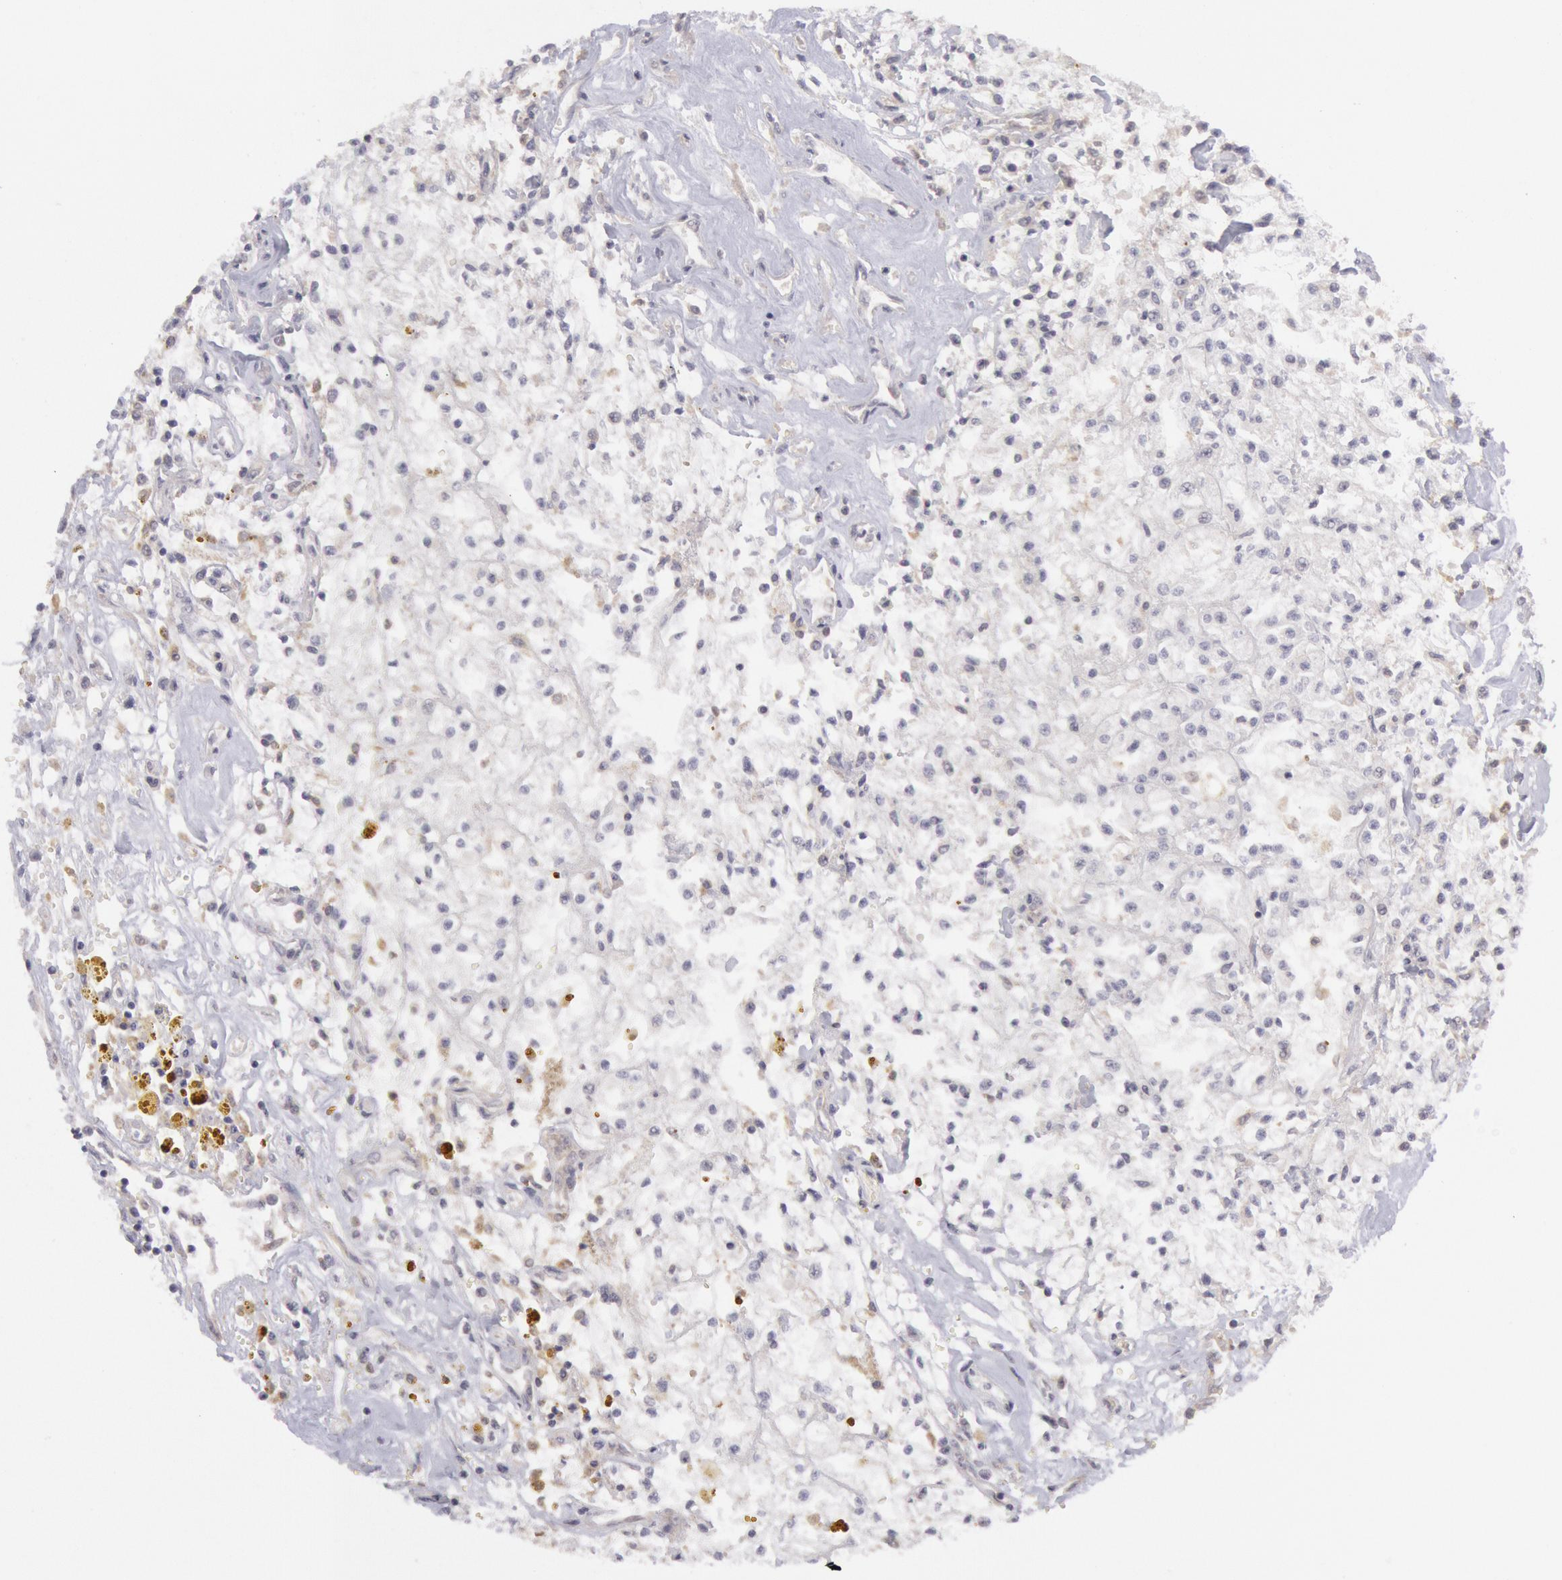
{"staining": {"intensity": "negative", "quantity": "none", "location": "none"}, "tissue": "renal cancer", "cell_type": "Tumor cells", "image_type": "cancer", "snomed": [{"axis": "morphology", "description": "Adenocarcinoma, NOS"}, {"axis": "topography", "description": "Kidney"}], "caption": "DAB immunohistochemical staining of human renal cancer shows no significant expression in tumor cells.", "gene": "IKBKB", "patient": {"sex": "male", "age": 78}}